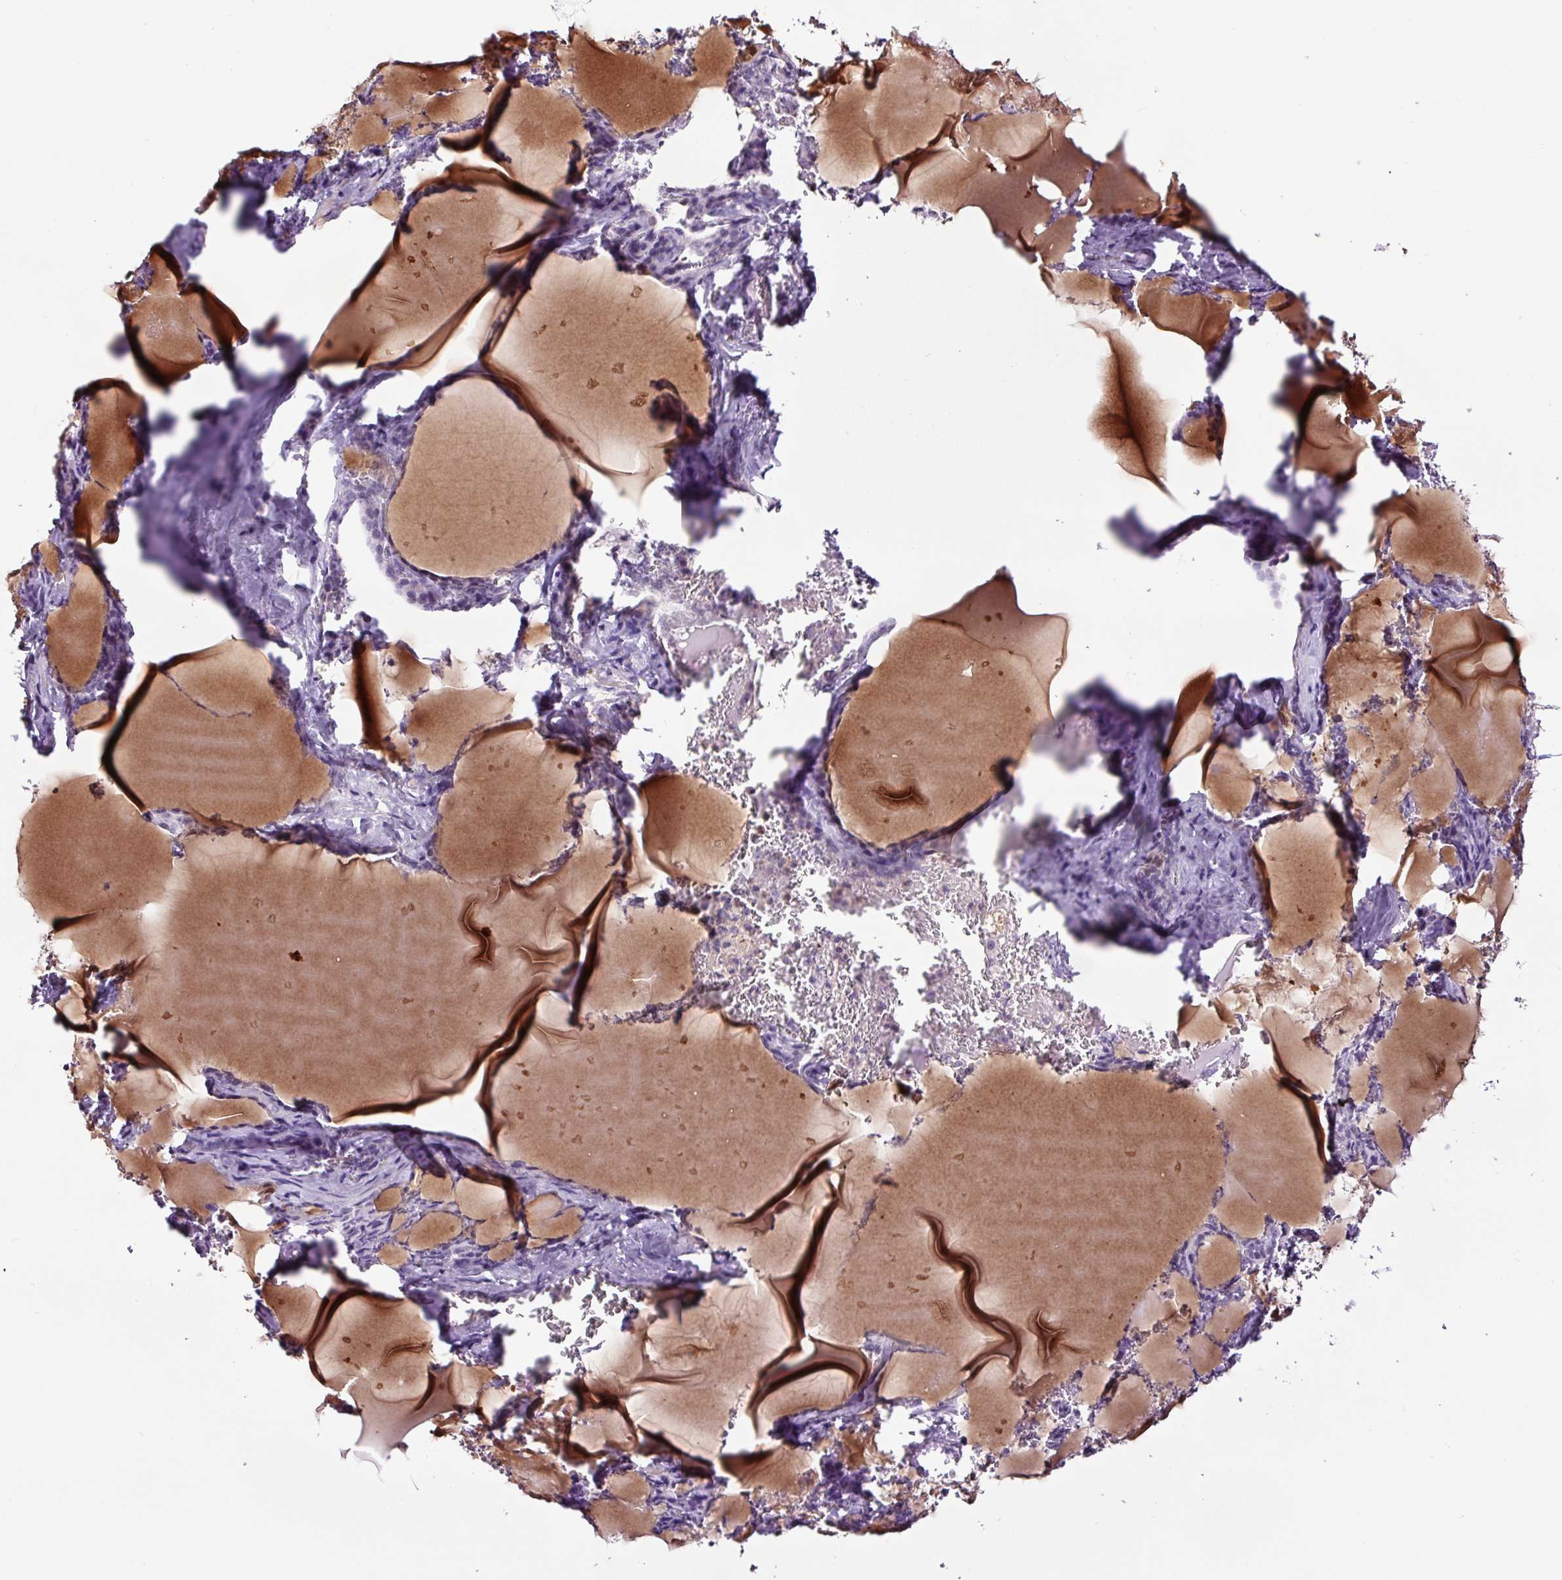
{"staining": {"intensity": "negative", "quantity": "none", "location": "none"}, "tissue": "thyroid gland", "cell_type": "Glandular cells", "image_type": "normal", "snomed": [{"axis": "morphology", "description": "Normal tissue, NOS"}, {"axis": "topography", "description": "Thyroid gland"}], "caption": "Unremarkable thyroid gland was stained to show a protein in brown. There is no significant positivity in glandular cells. Nuclei are stained in blue.", "gene": "TAFA3", "patient": {"sex": "female", "age": 49}}